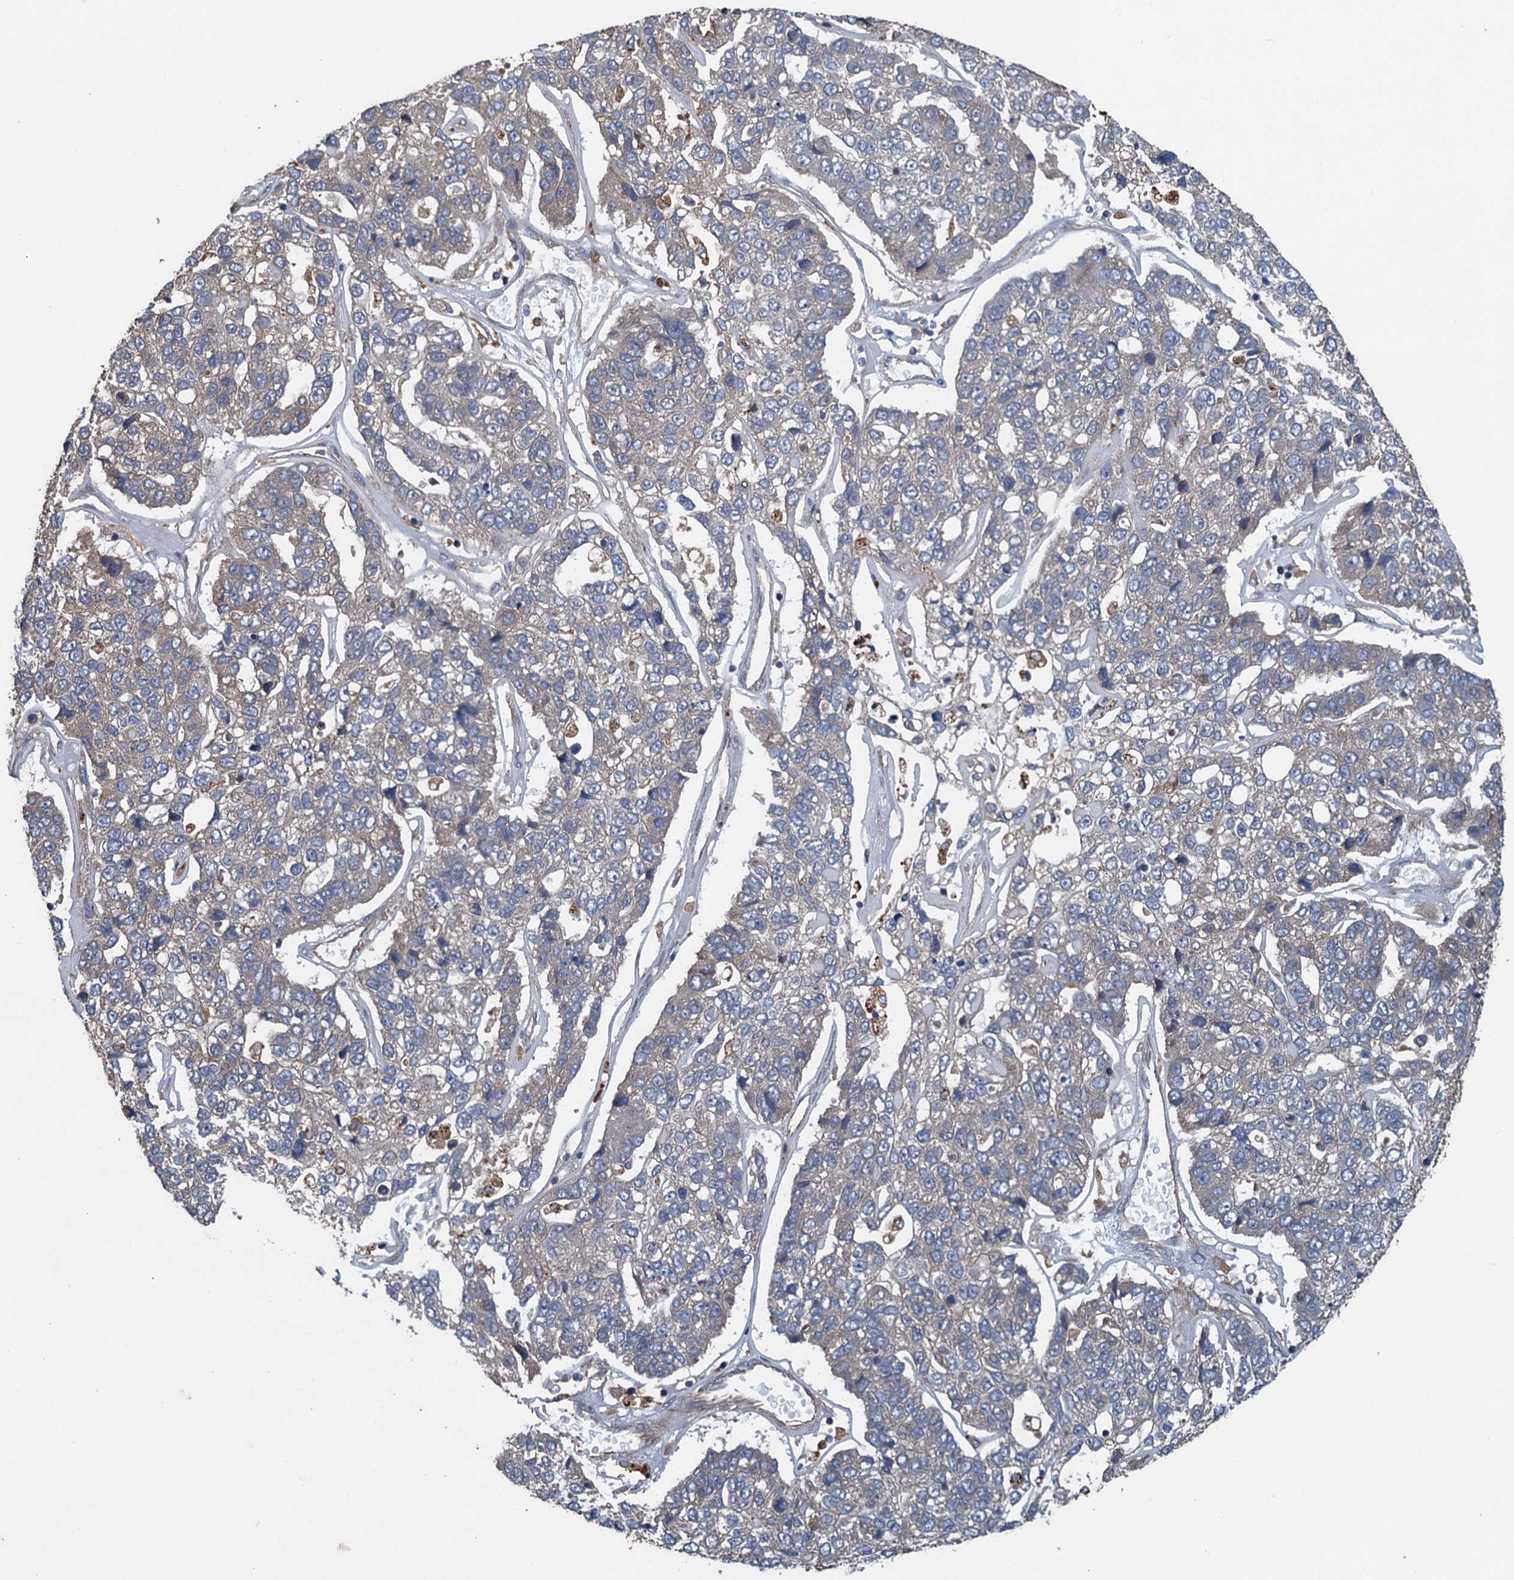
{"staining": {"intensity": "negative", "quantity": "none", "location": "none"}, "tissue": "pancreatic cancer", "cell_type": "Tumor cells", "image_type": "cancer", "snomed": [{"axis": "morphology", "description": "Adenocarcinoma, NOS"}, {"axis": "topography", "description": "Pancreas"}], "caption": "Human adenocarcinoma (pancreatic) stained for a protein using immunohistochemistry demonstrates no positivity in tumor cells.", "gene": "CNTN5", "patient": {"sex": "female", "age": 61}}